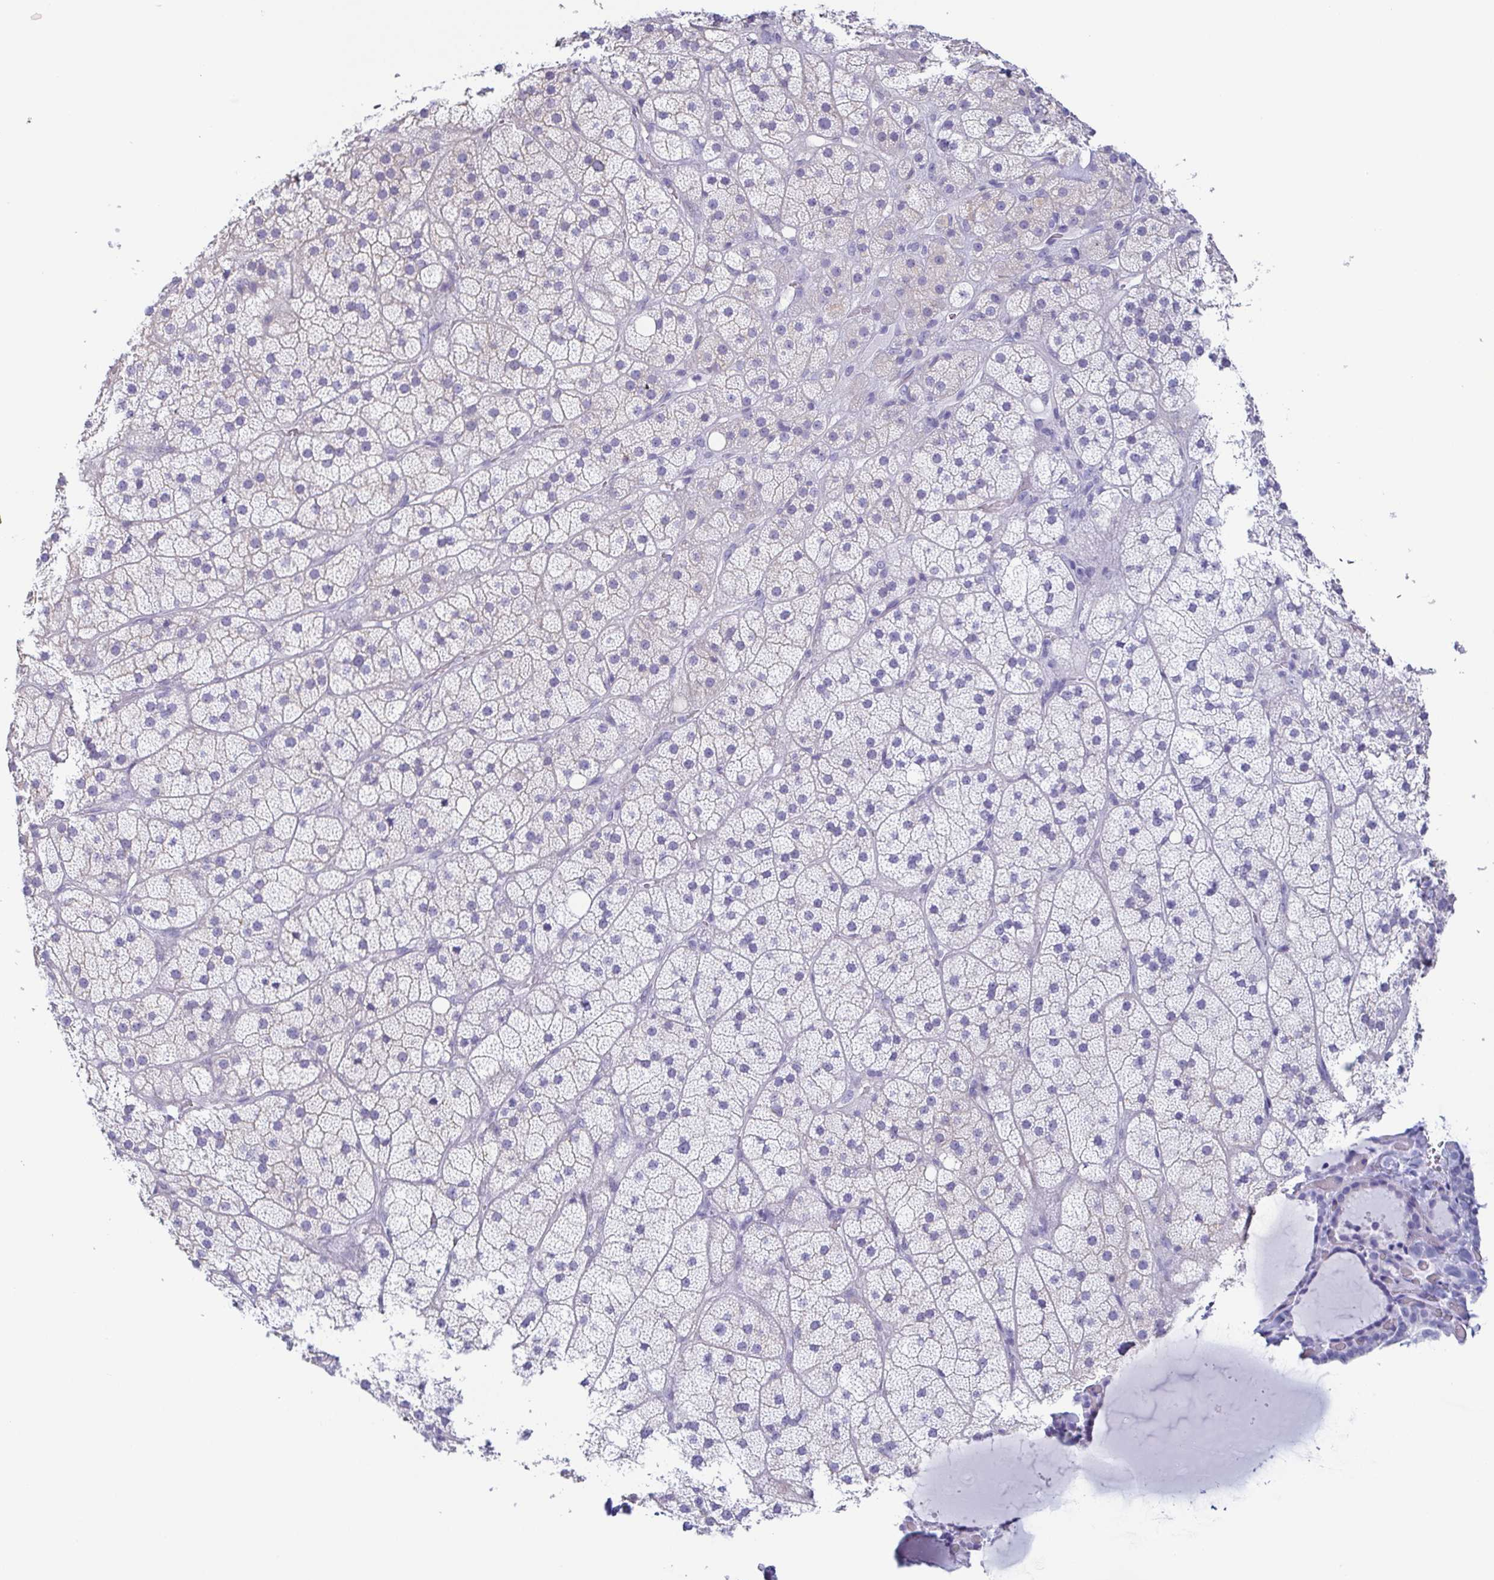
{"staining": {"intensity": "negative", "quantity": "none", "location": "none"}, "tissue": "adrenal gland", "cell_type": "Glandular cells", "image_type": "normal", "snomed": [{"axis": "morphology", "description": "Normal tissue, NOS"}, {"axis": "topography", "description": "Adrenal gland"}], "caption": "A high-resolution photomicrograph shows immunohistochemistry staining of unremarkable adrenal gland, which shows no significant positivity in glandular cells. The staining was performed using DAB to visualize the protein expression in brown, while the nuclei were stained in blue with hematoxylin (Magnification: 20x).", "gene": "ENSG00000275778", "patient": {"sex": "male", "age": 57}}